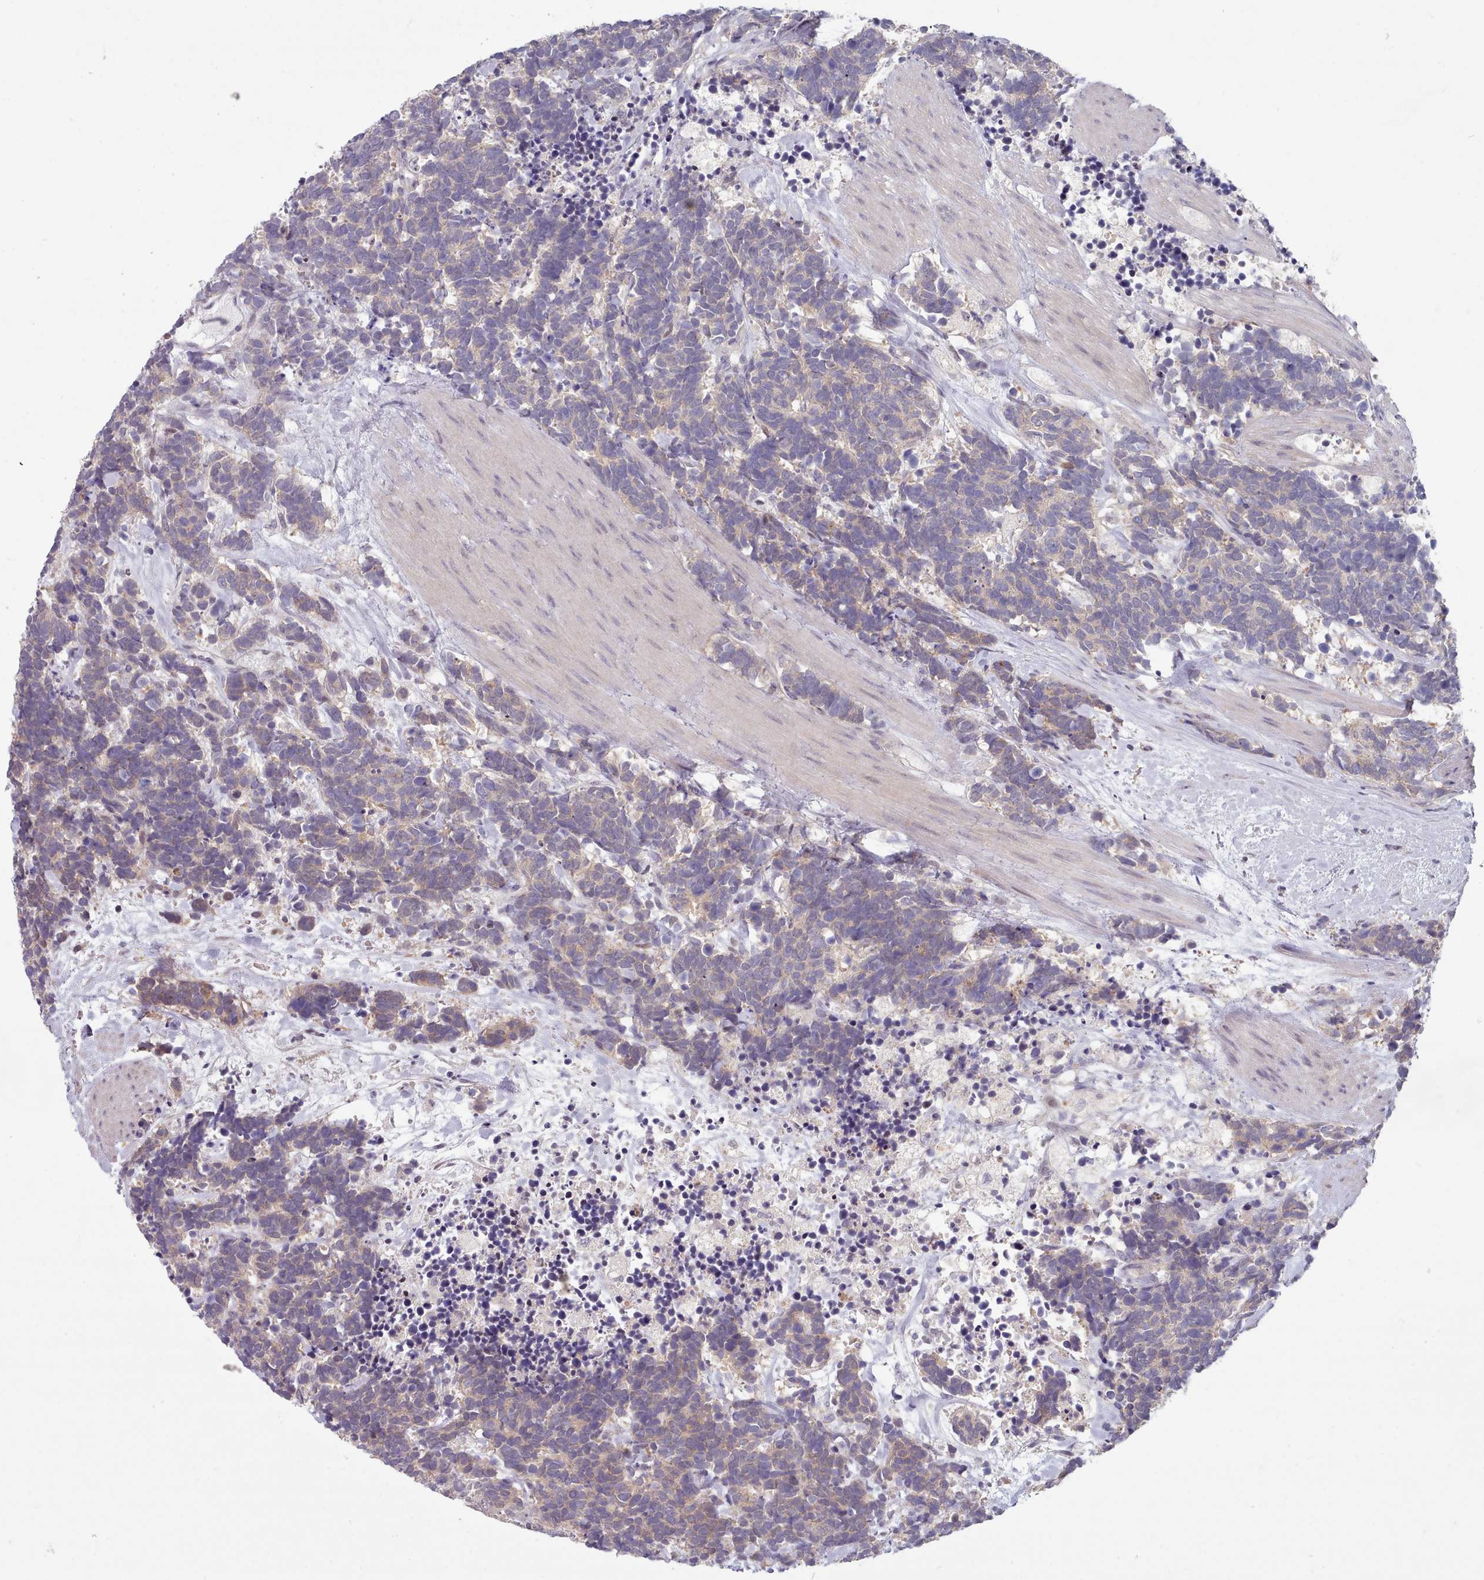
{"staining": {"intensity": "weak", "quantity": "<25%", "location": "cytoplasmic/membranous"}, "tissue": "carcinoid", "cell_type": "Tumor cells", "image_type": "cancer", "snomed": [{"axis": "morphology", "description": "Carcinoma, NOS"}, {"axis": "morphology", "description": "Carcinoid, malignant, NOS"}, {"axis": "topography", "description": "Prostate"}], "caption": "The immunohistochemistry micrograph has no significant positivity in tumor cells of carcinoma tissue.", "gene": "CLNS1A", "patient": {"sex": "male", "age": 57}}